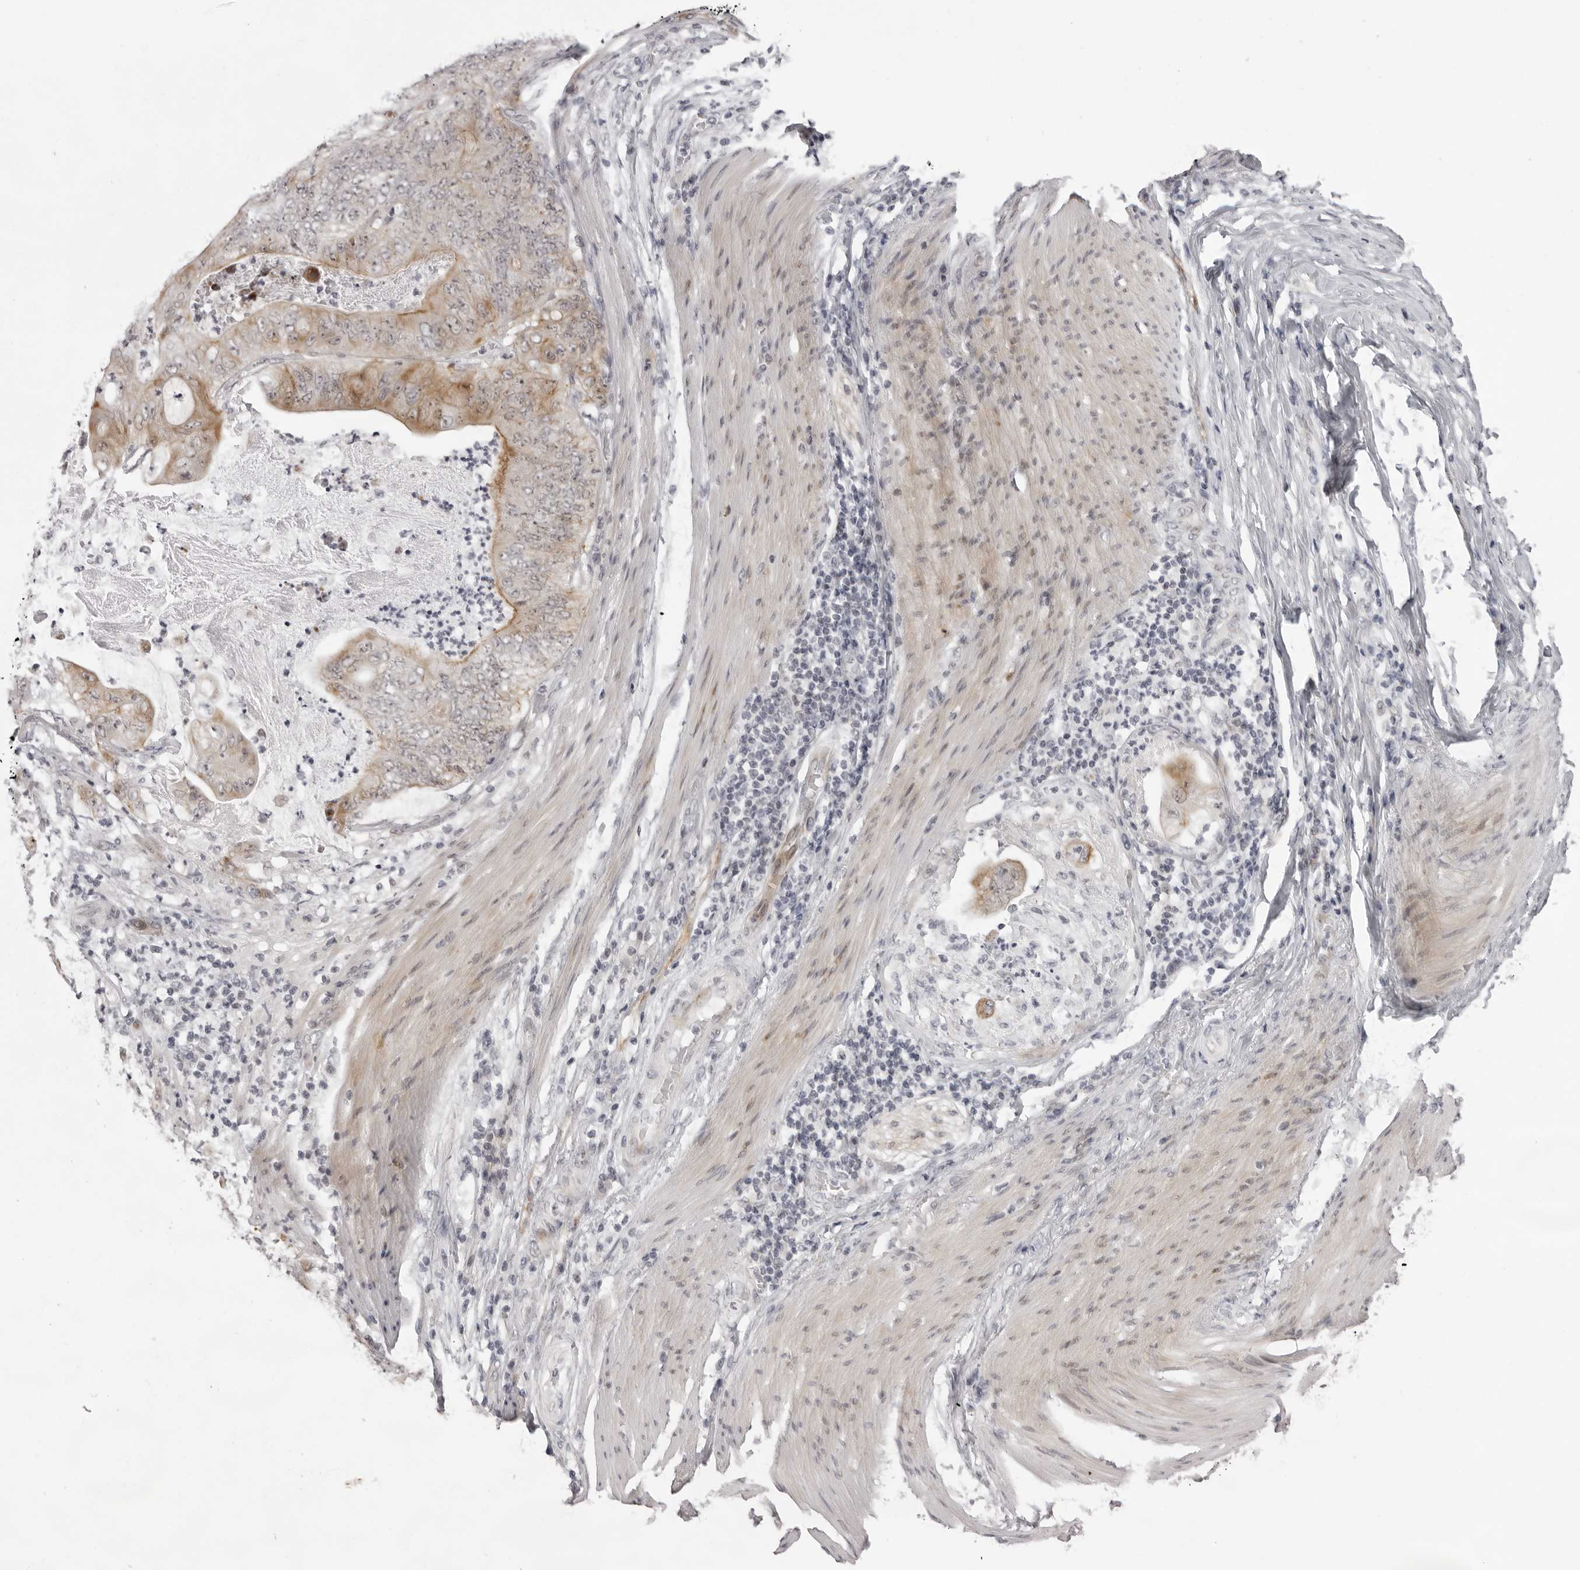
{"staining": {"intensity": "moderate", "quantity": ">75%", "location": "cytoplasmic/membranous"}, "tissue": "stomach cancer", "cell_type": "Tumor cells", "image_type": "cancer", "snomed": [{"axis": "morphology", "description": "Adenocarcinoma, NOS"}, {"axis": "topography", "description": "Stomach"}], "caption": "About >75% of tumor cells in human adenocarcinoma (stomach) display moderate cytoplasmic/membranous protein expression as visualized by brown immunohistochemical staining.", "gene": "NUDT18", "patient": {"sex": "female", "age": 73}}